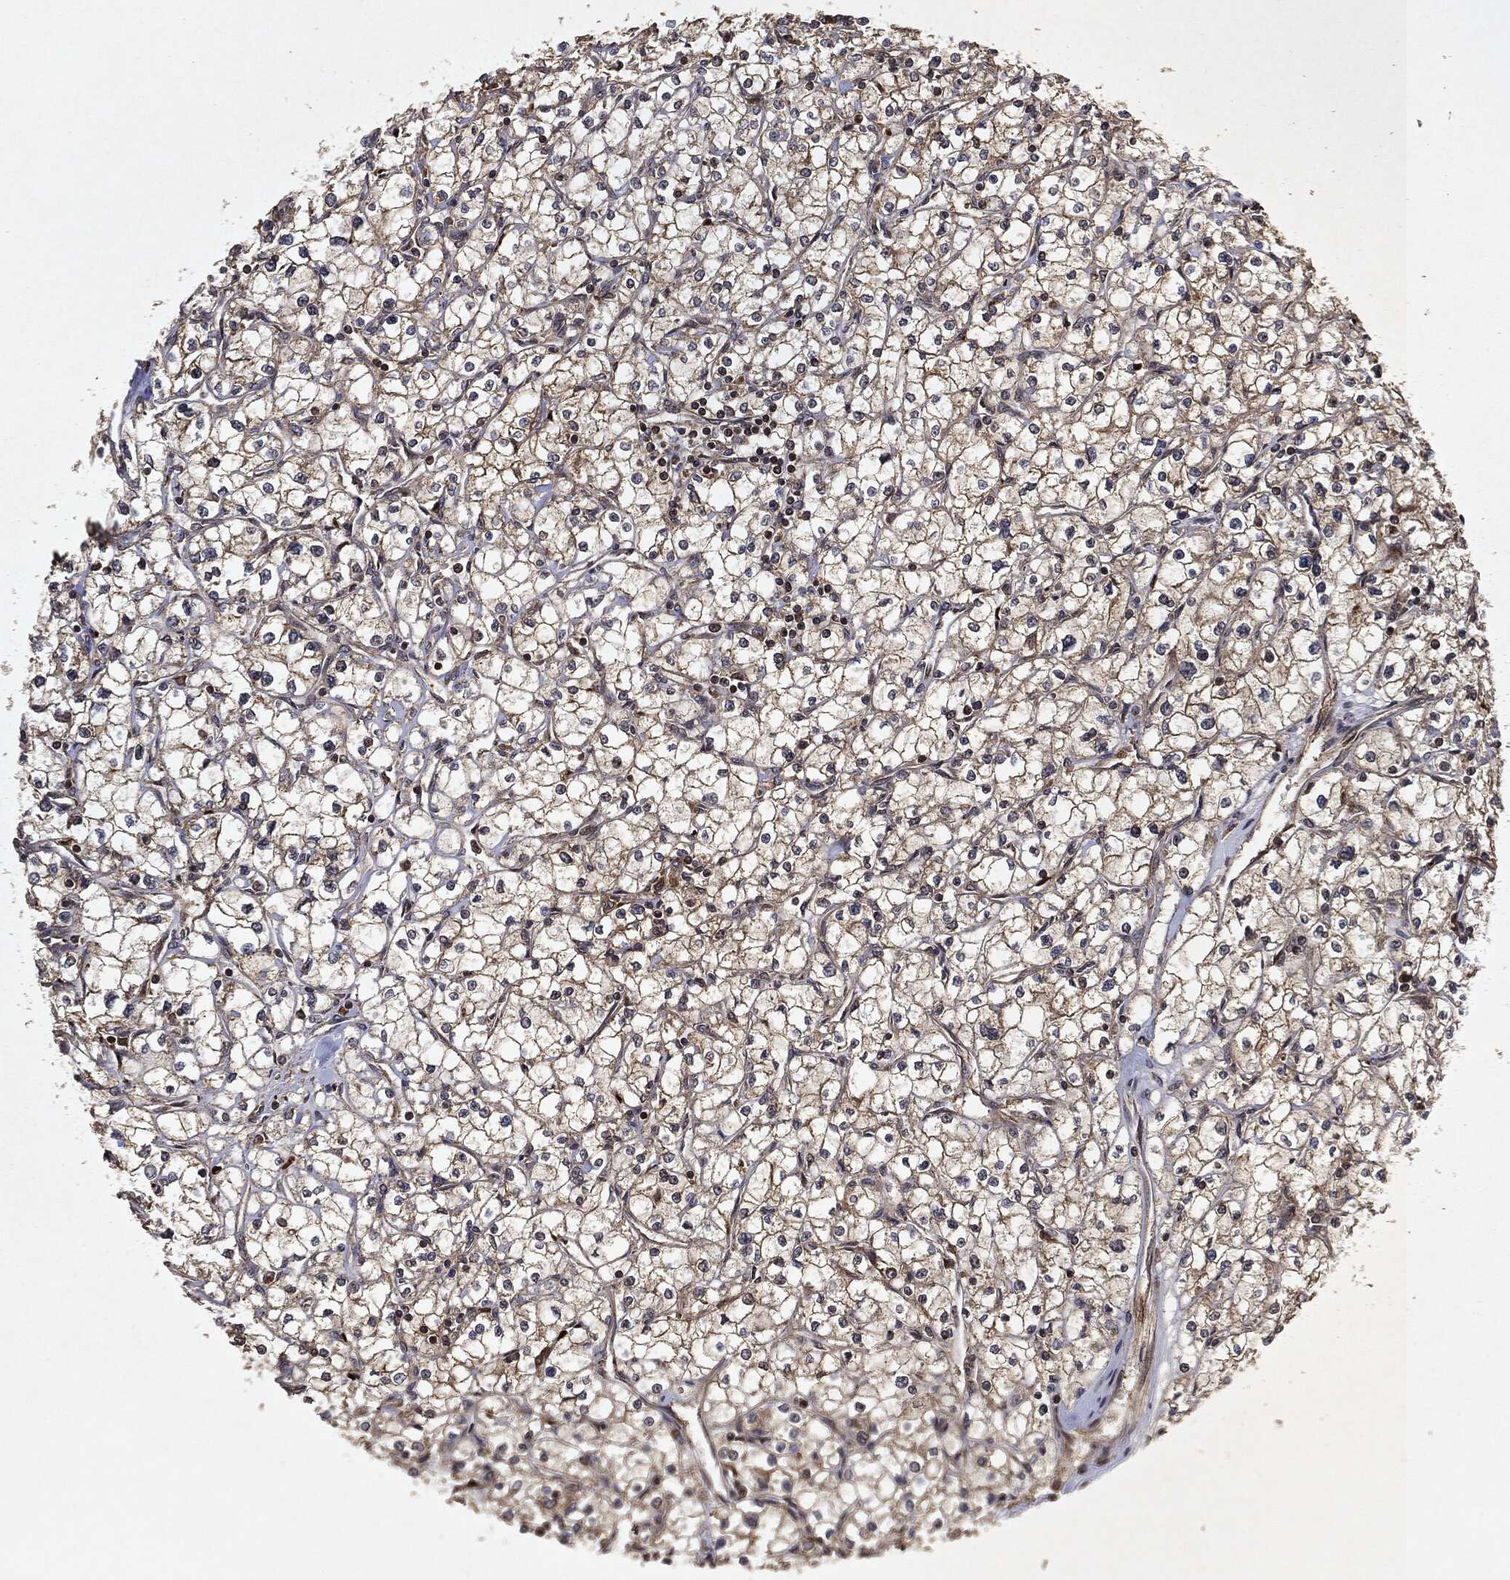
{"staining": {"intensity": "moderate", "quantity": ">75%", "location": "cytoplasmic/membranous"}, "tissue": "renal cancer", "cell_type": "Tumor cells", "image_type": "cancer", "snomed": [{"axis": "morphology", "description": "Adenocarcinoma, NOS"}, {"axis": "topography", "description": "Kidney"}], "caption": "There is medium levels of moderate cytoplasmic/membranous expression in tumor cells of renal adenocarcinoma, as demonstrated by immunohistochemical staining (brown color).", "gene": "ZNF226", "patient": {"sex": "male", "age": 67}}